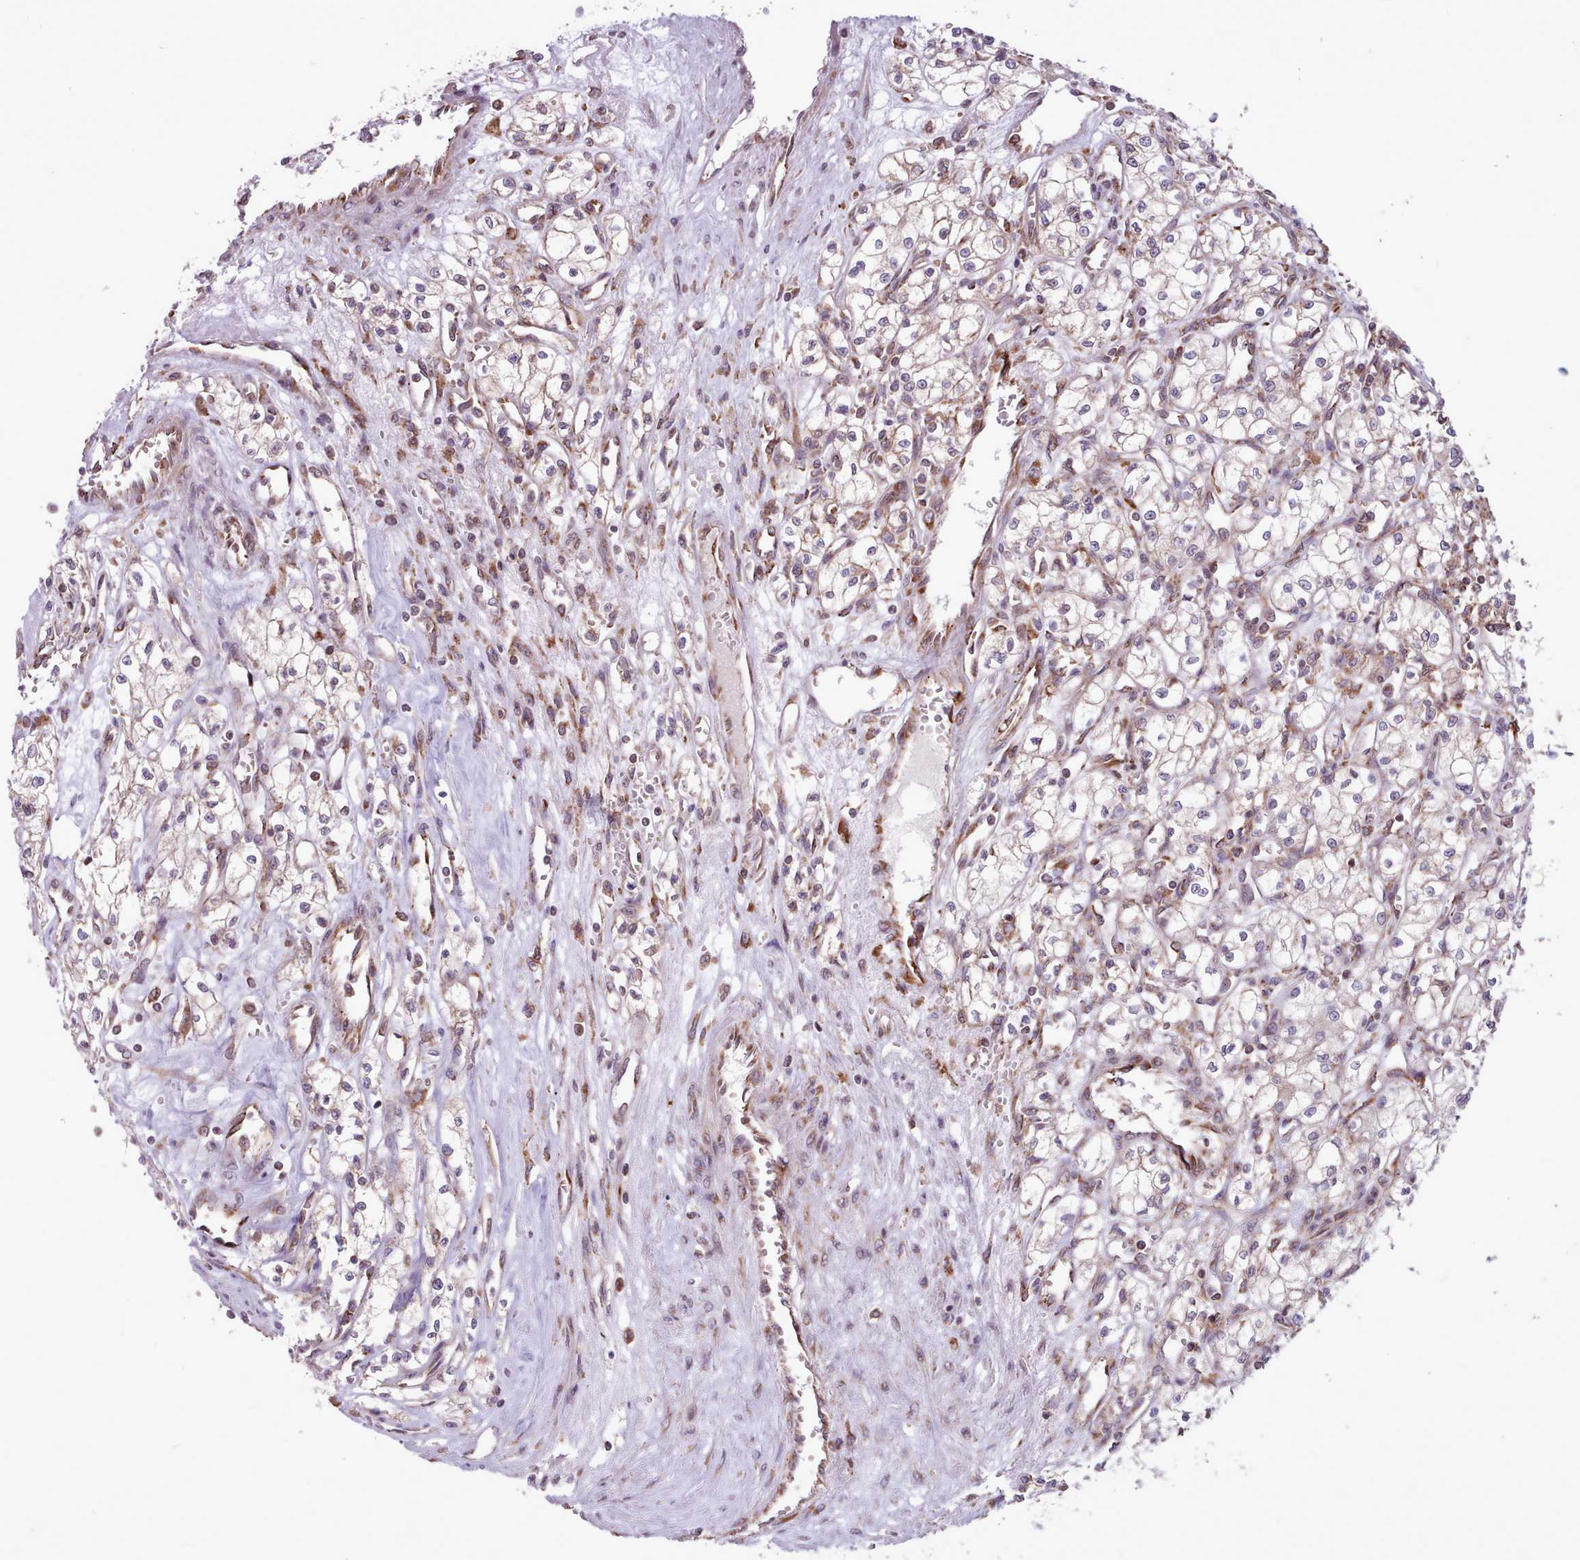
{"staining": {"intensity": "negative", "quantity": "none", "location": "none"}, "tissue": "renal cancer", "cell_type": "Tumor cells", "image_type": "cancer", "snomed": [{"axis": "morphology", "description": "Adenocarcinoma, NOS"}, {"axis": "topography", "description": "Kidney"}], "caption": "Immunohistochemical staining of human renal adenocarcinoma reveals no significant staining in tumor cells.", "gene": "TTLL3", "patient": {"sex": "male", "age": 59}}